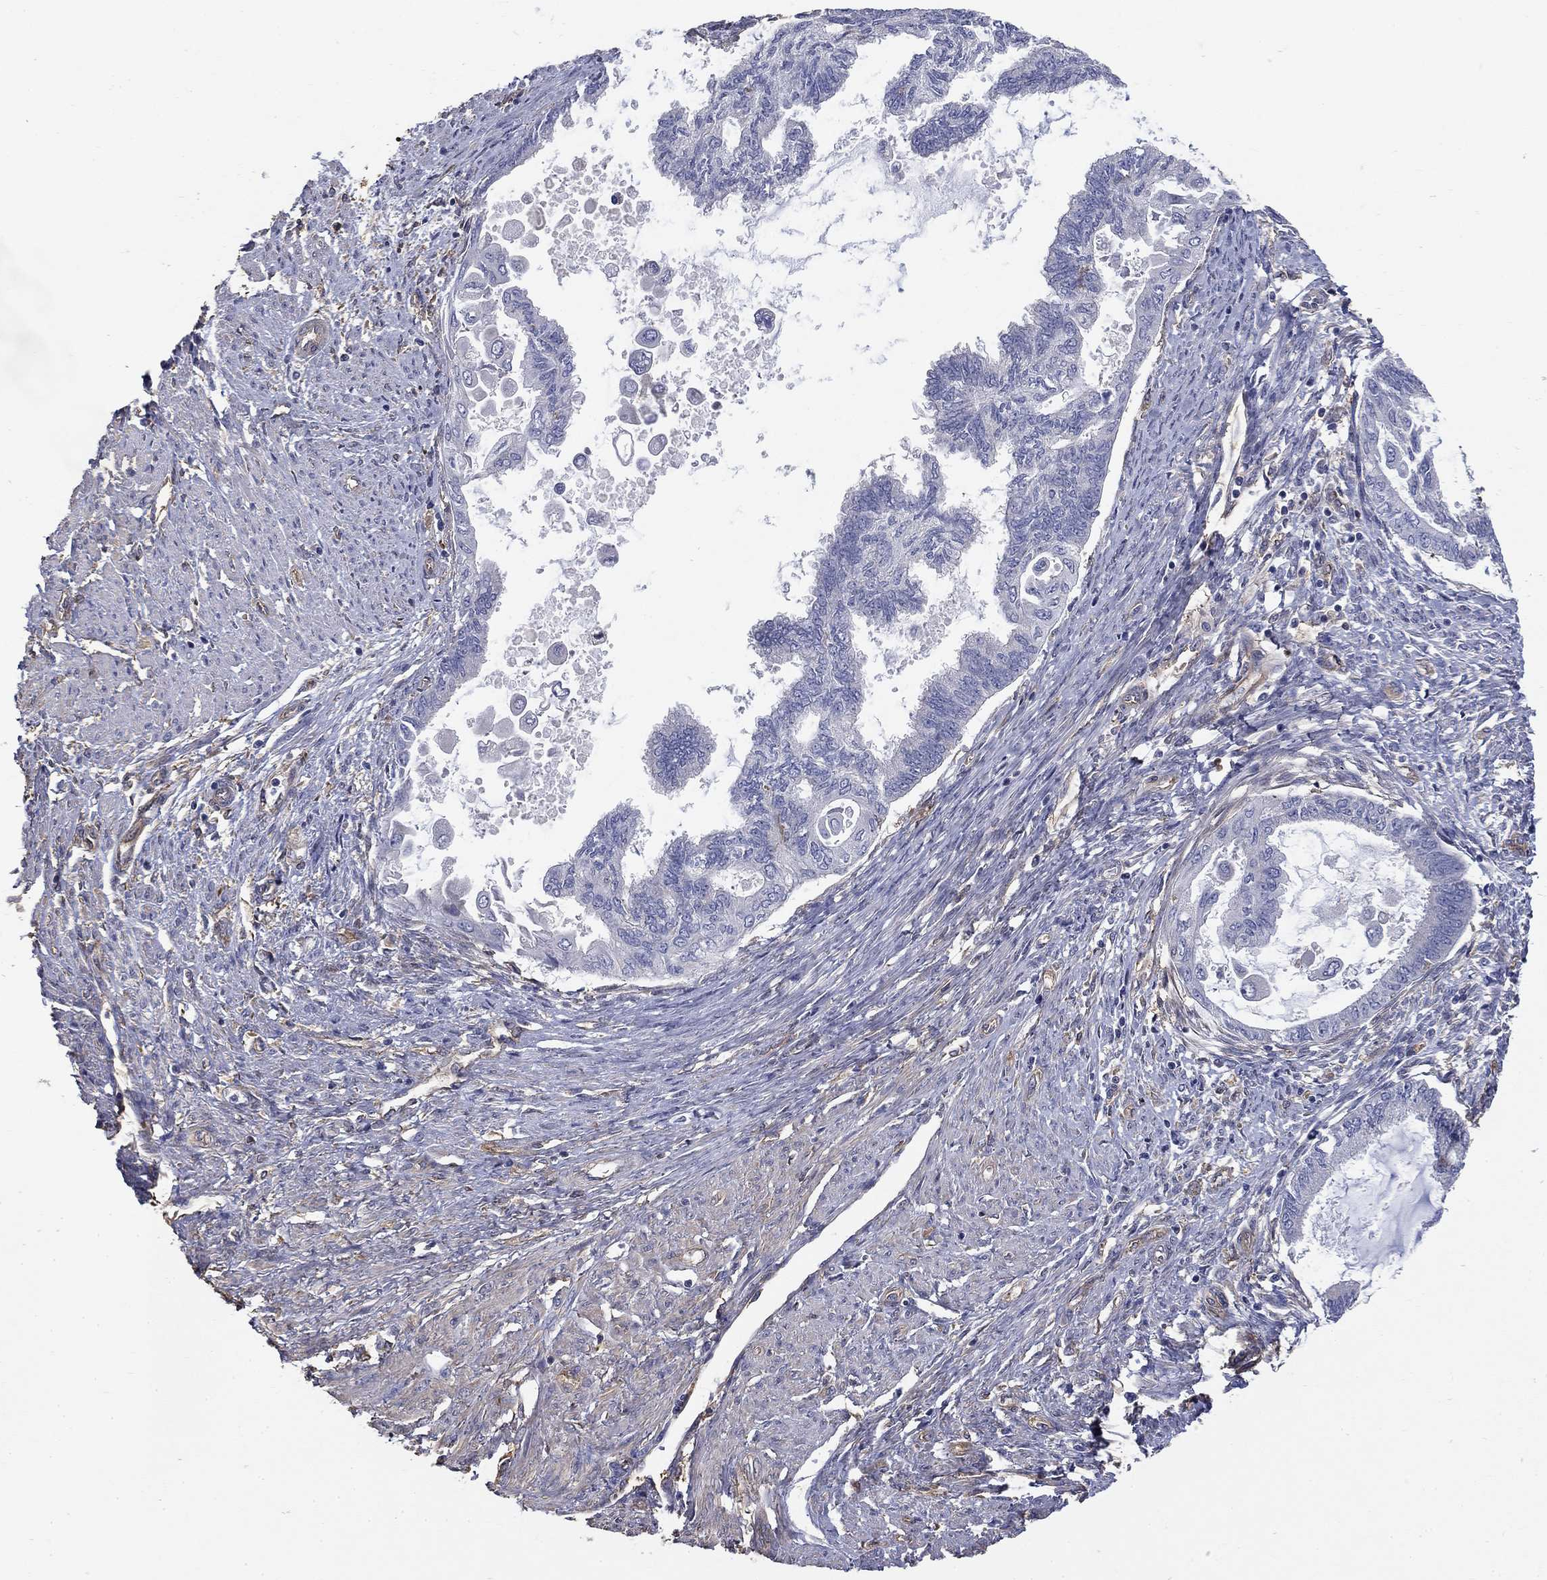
{"staining": {"intensity": "negative", "quantity": "none", "location": "none"}, "tissue": "endometrial cancer", "cell_type": "Tumor cells", "image_type": "cancer", "snomed": [{"axis": "morphology", "description": "Adenocarcinoma, NOS"}, {"axis": "topography", "description": "Endometrium"}], "caption": "Image shows no significant protein positivity in tumor cells of endometrial cancer.", "gene": "DPYSL2", "patient": {"sex": "female", "age": 86}}